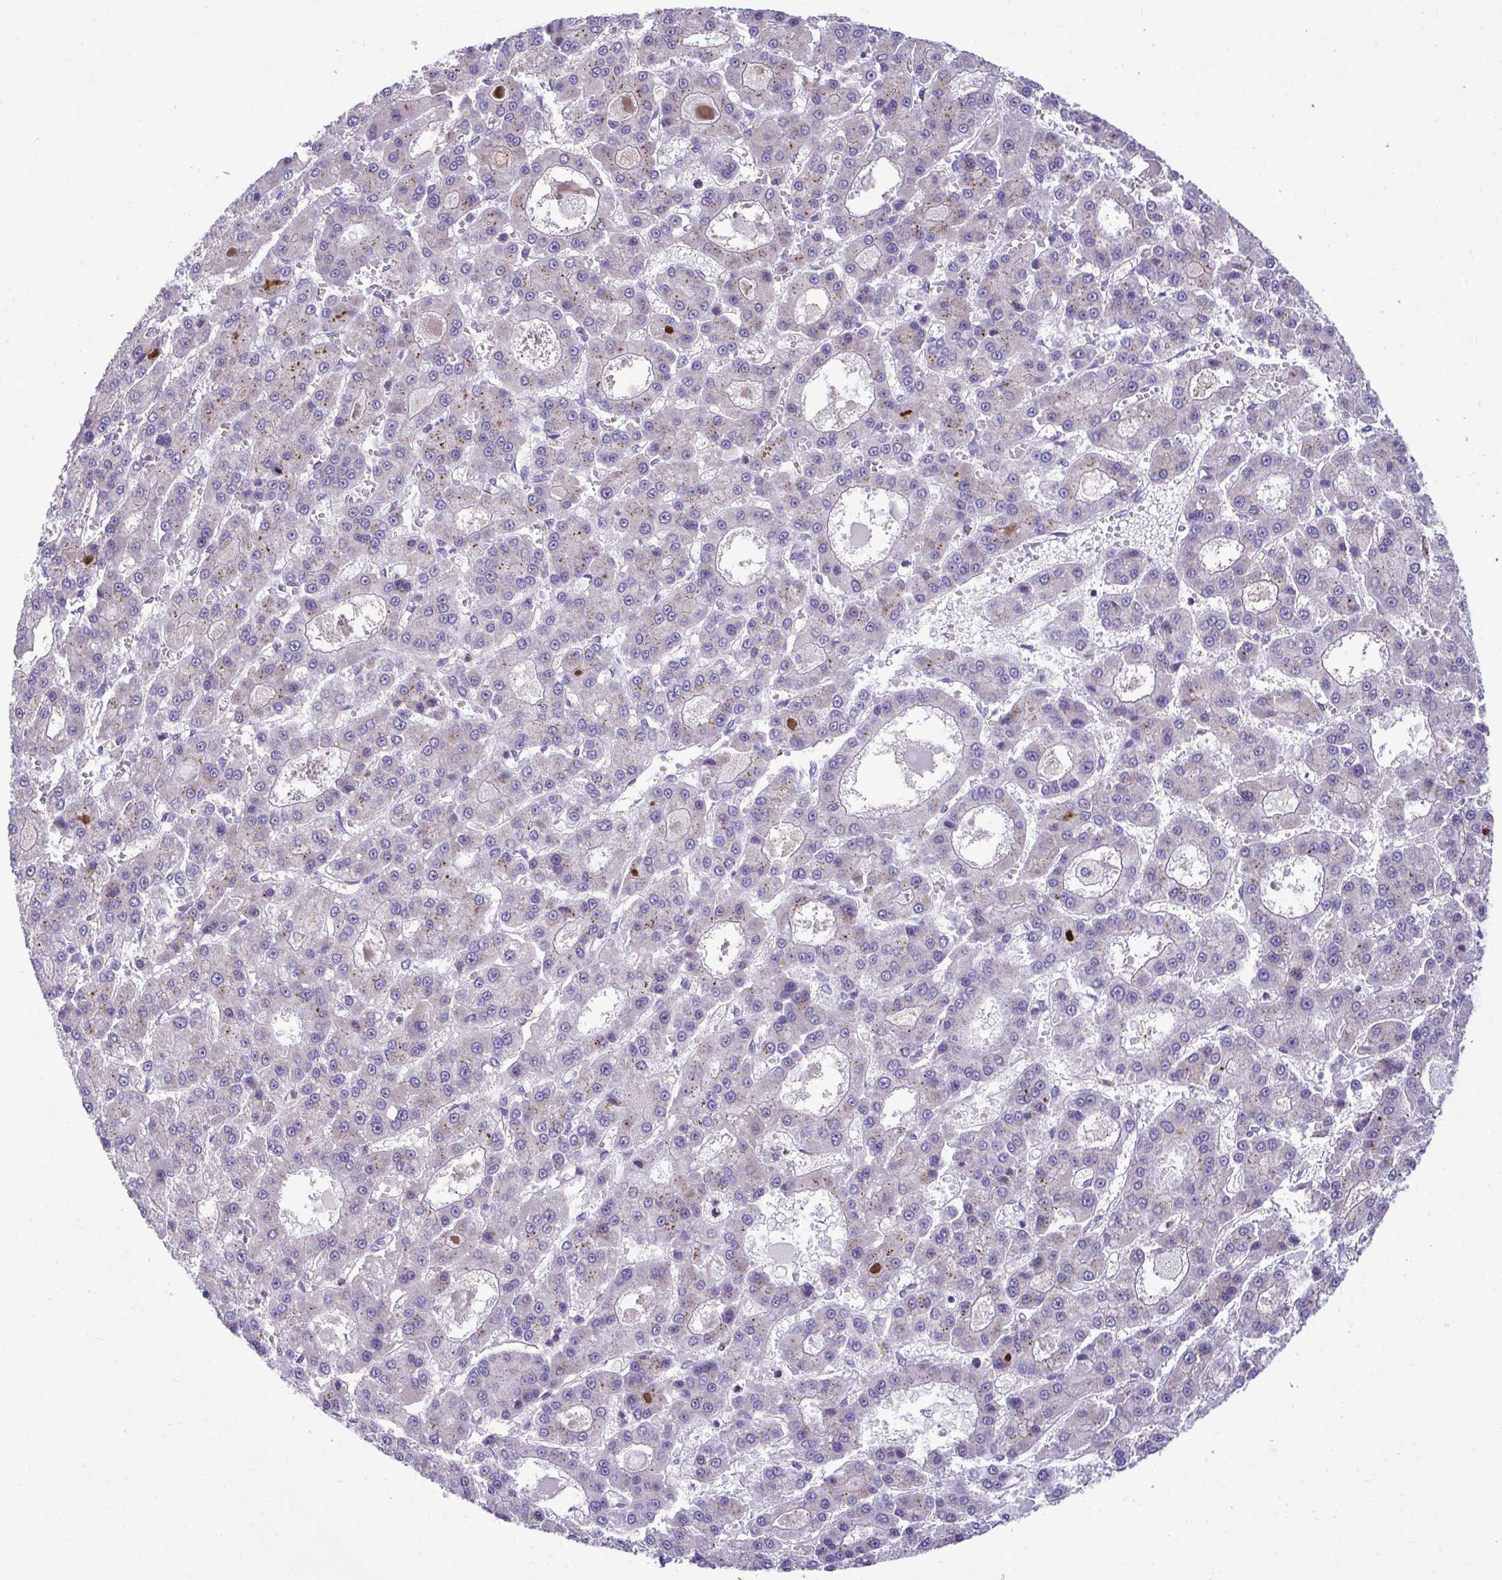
{"staining": {"intensity": "negative", "quantity": "none", "location": "none"}, "tissue": "liver cancer", "cell_type": "Tumor cells", "image_type": "cancer", "snomed": [{"axis": "morphology", "description": "Carcinoma, Hepatocellular, NOS"}, {"axis": "topography", "description": "Liver"}], "caption": "IHC of liver cancer (hepatocellular carcinoma) demonstrates no expression in tumor cells. Nuclei are stained in blue.", "gene": "MRPS16", "patient": {"sex": "male", "age": 70}}